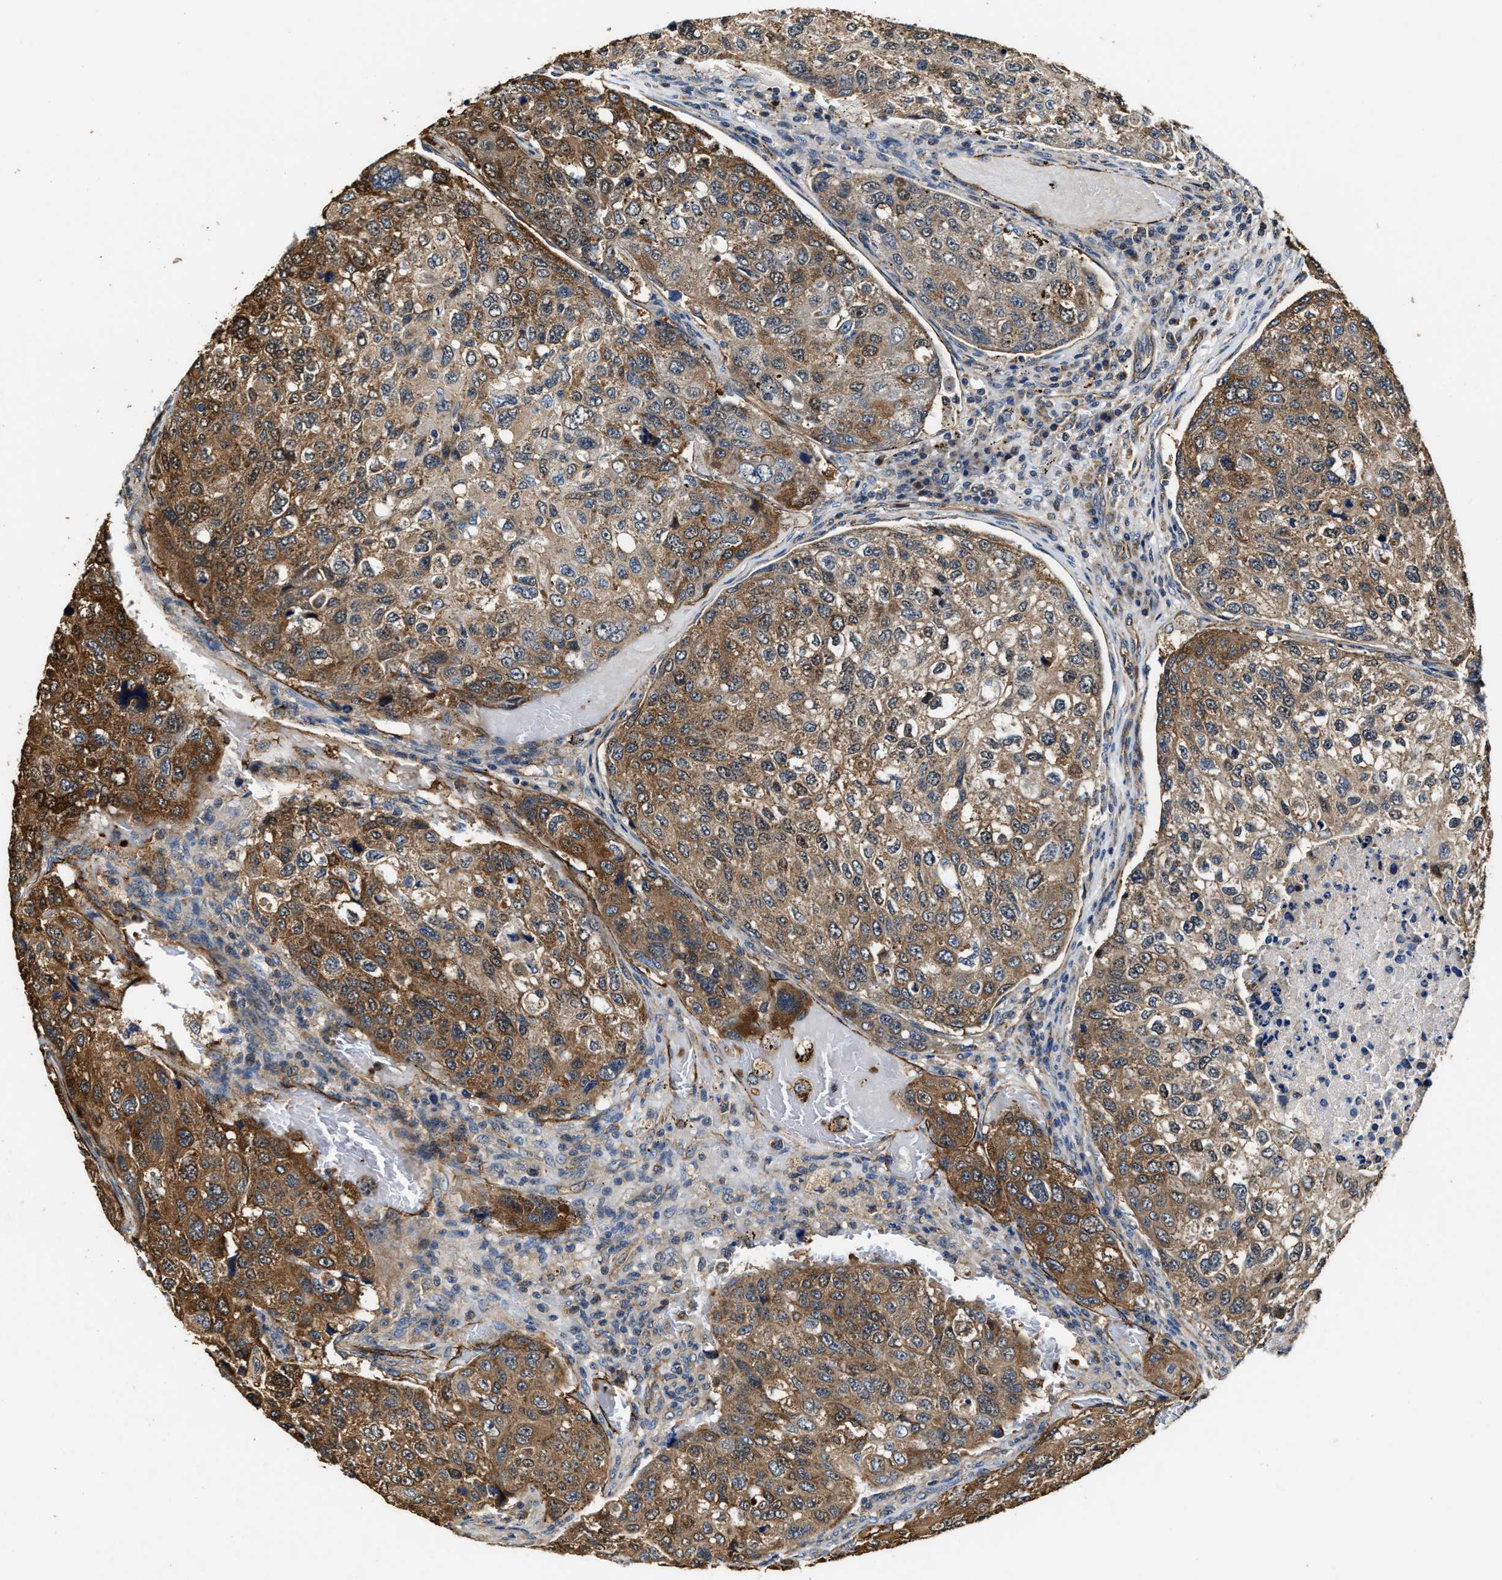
{"staining": {"intensity": "moderate", "quantity": ">75%", "location": "cytoplasmic/membranous"}, "tissue": "urothelial cancer", "cell_type": "Tumor cells", "image_type": "cancer", "snomed": [{"axis": "morphology", "description": "Urothelial carcinoma, High grade"}, {"axis": "topography", "description": "Lymph node"}, {"axis": "topography", "description": "Urinary bladder"}], "caption": "Tumor cells display moderate cytoplasmic/membranous expression in about >75% of cells in urothelial carcinoma (high-grade).", "gene": "GFRA3", "patient": {"sex": "male", "age": 51}}